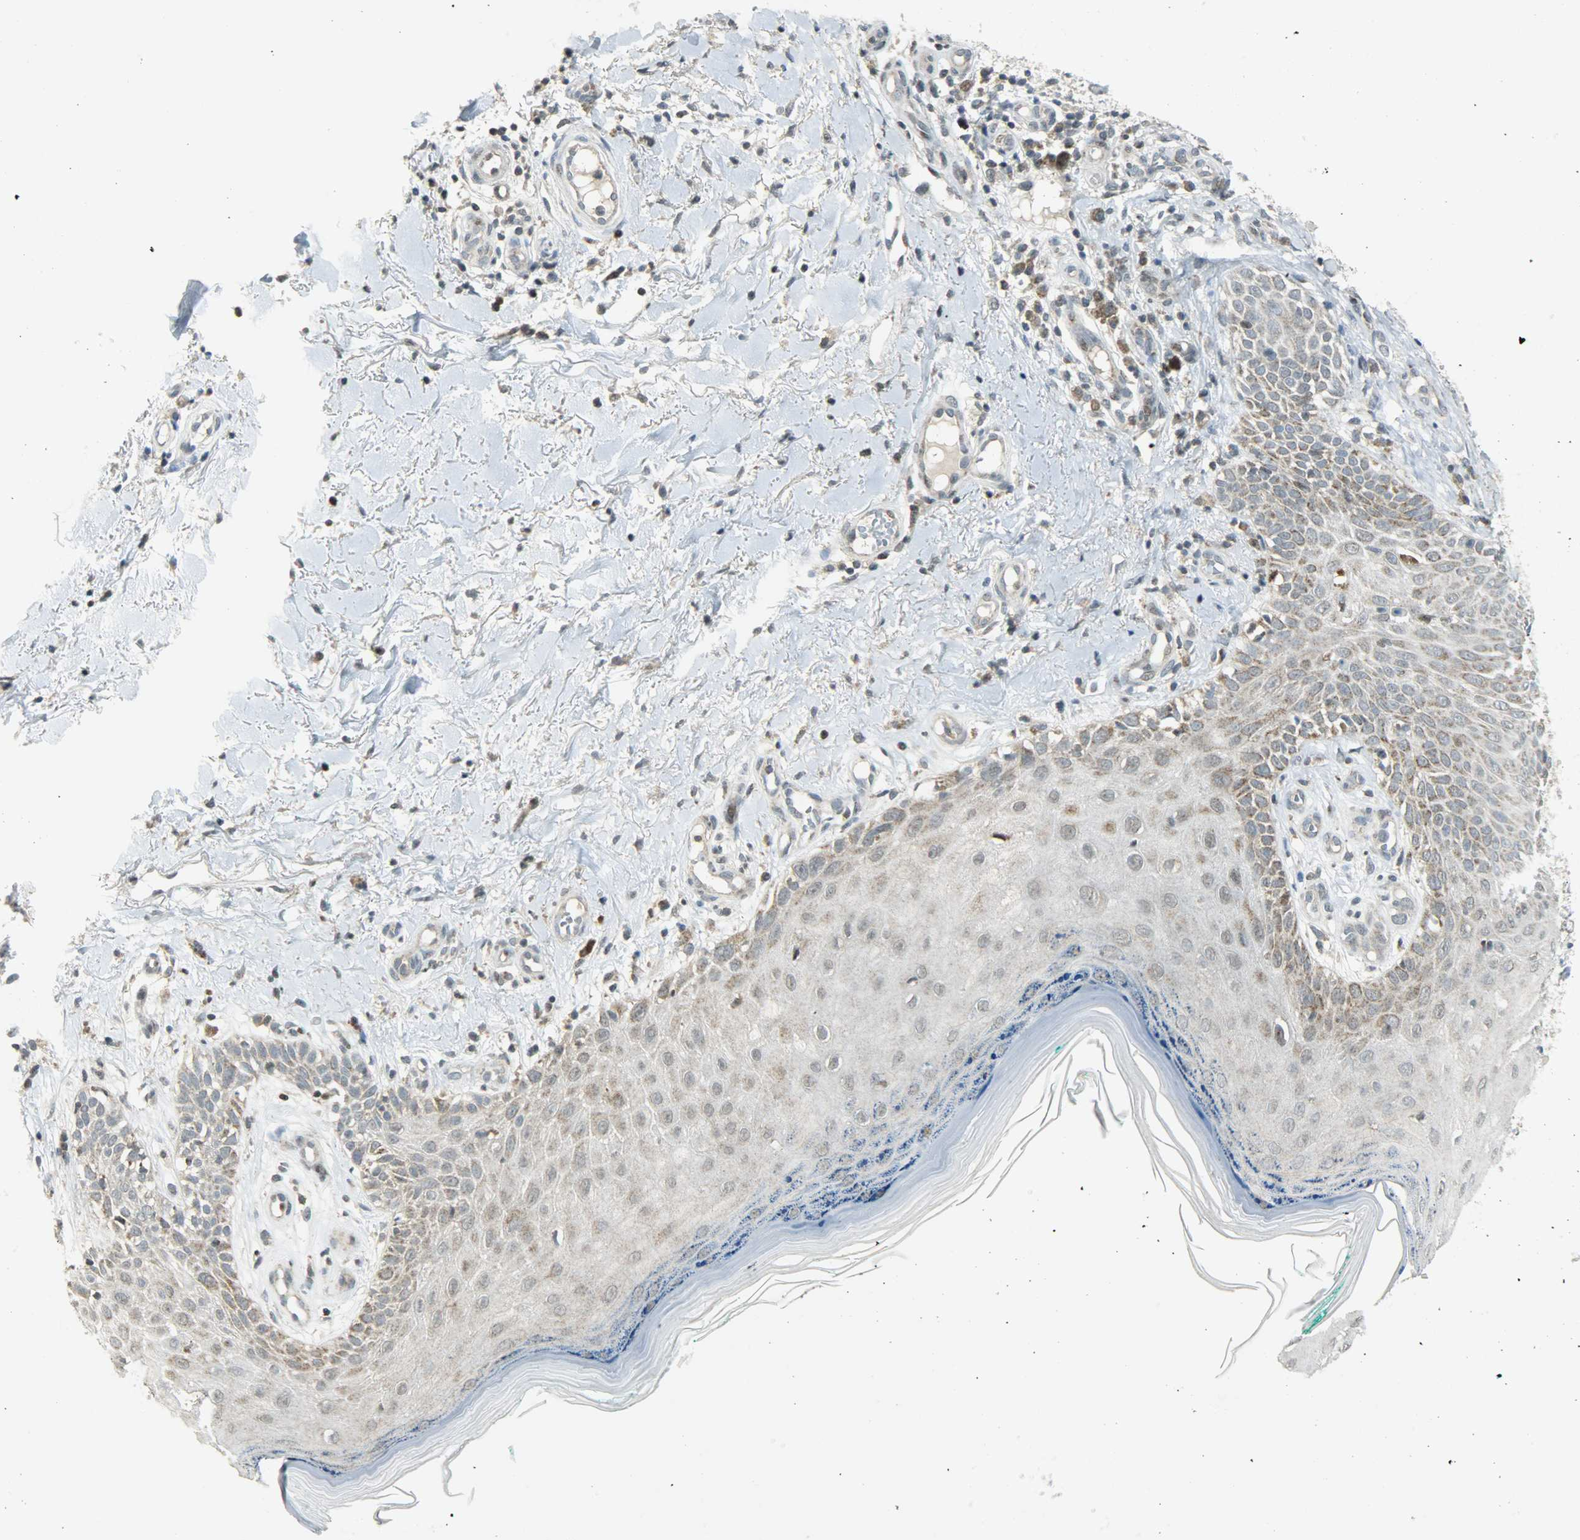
{"staining": {"intensity": "moderate", "quantity": ">75%", "location": "cytoplasmic/membranous,nuclear"}, "tissue": "skin cancer", "cell_type": "Tumor cells", "image_type": "cancer", "snomed": [{"axis": "morphology", "description": "Squamous cell carcinoma, NOS"}, {"axis": "topography", "description": "Skin"}], "caption": "High-power microscopy captured an immunohistochemistry histopathology image of skin cancer (squamous cell carcinoma), revealing moderate cytoplasmic/membranous and nuclear staining in approximately >75% of tumor cells.", "gene": "IL15", "patient": {"sex": "female", "age": 42}}